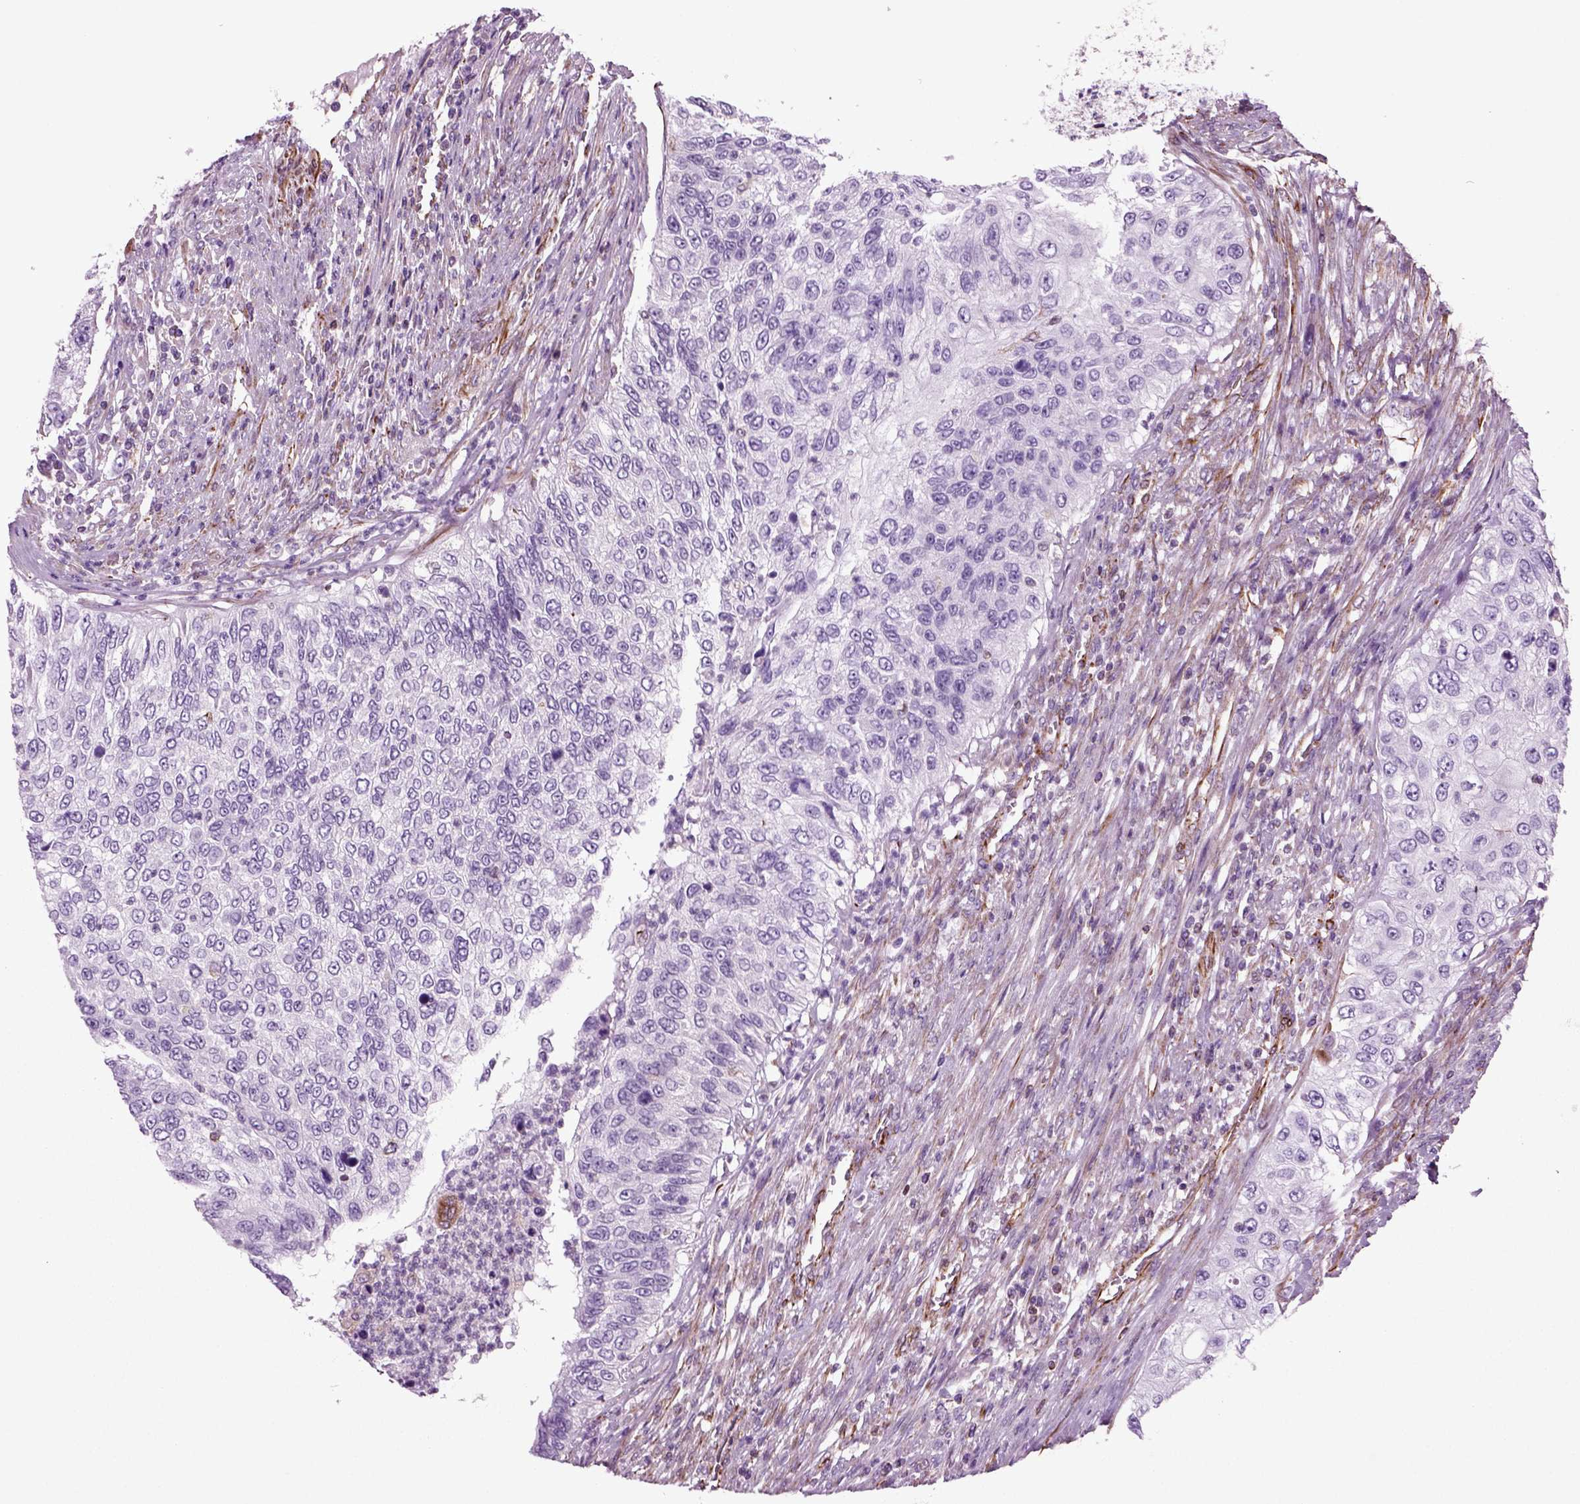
{"staining": {"intensity": "negative", "quantity": "none", "location": "none"}, "tissue": "urothelial cancer", "cell_type": "Tumor cells", "image_type": "cancer", "snomed": [{"axis": "morphology", "description": "Urothelial carcinoma, High grade"}, {"axis": "topography", "description": "Urinary bladder"}], "caption": "Tumor cells show no significant positivity in urothelial cancer.", "gene": "ACER3", "patient": {"sex": "female", "age": 60}}